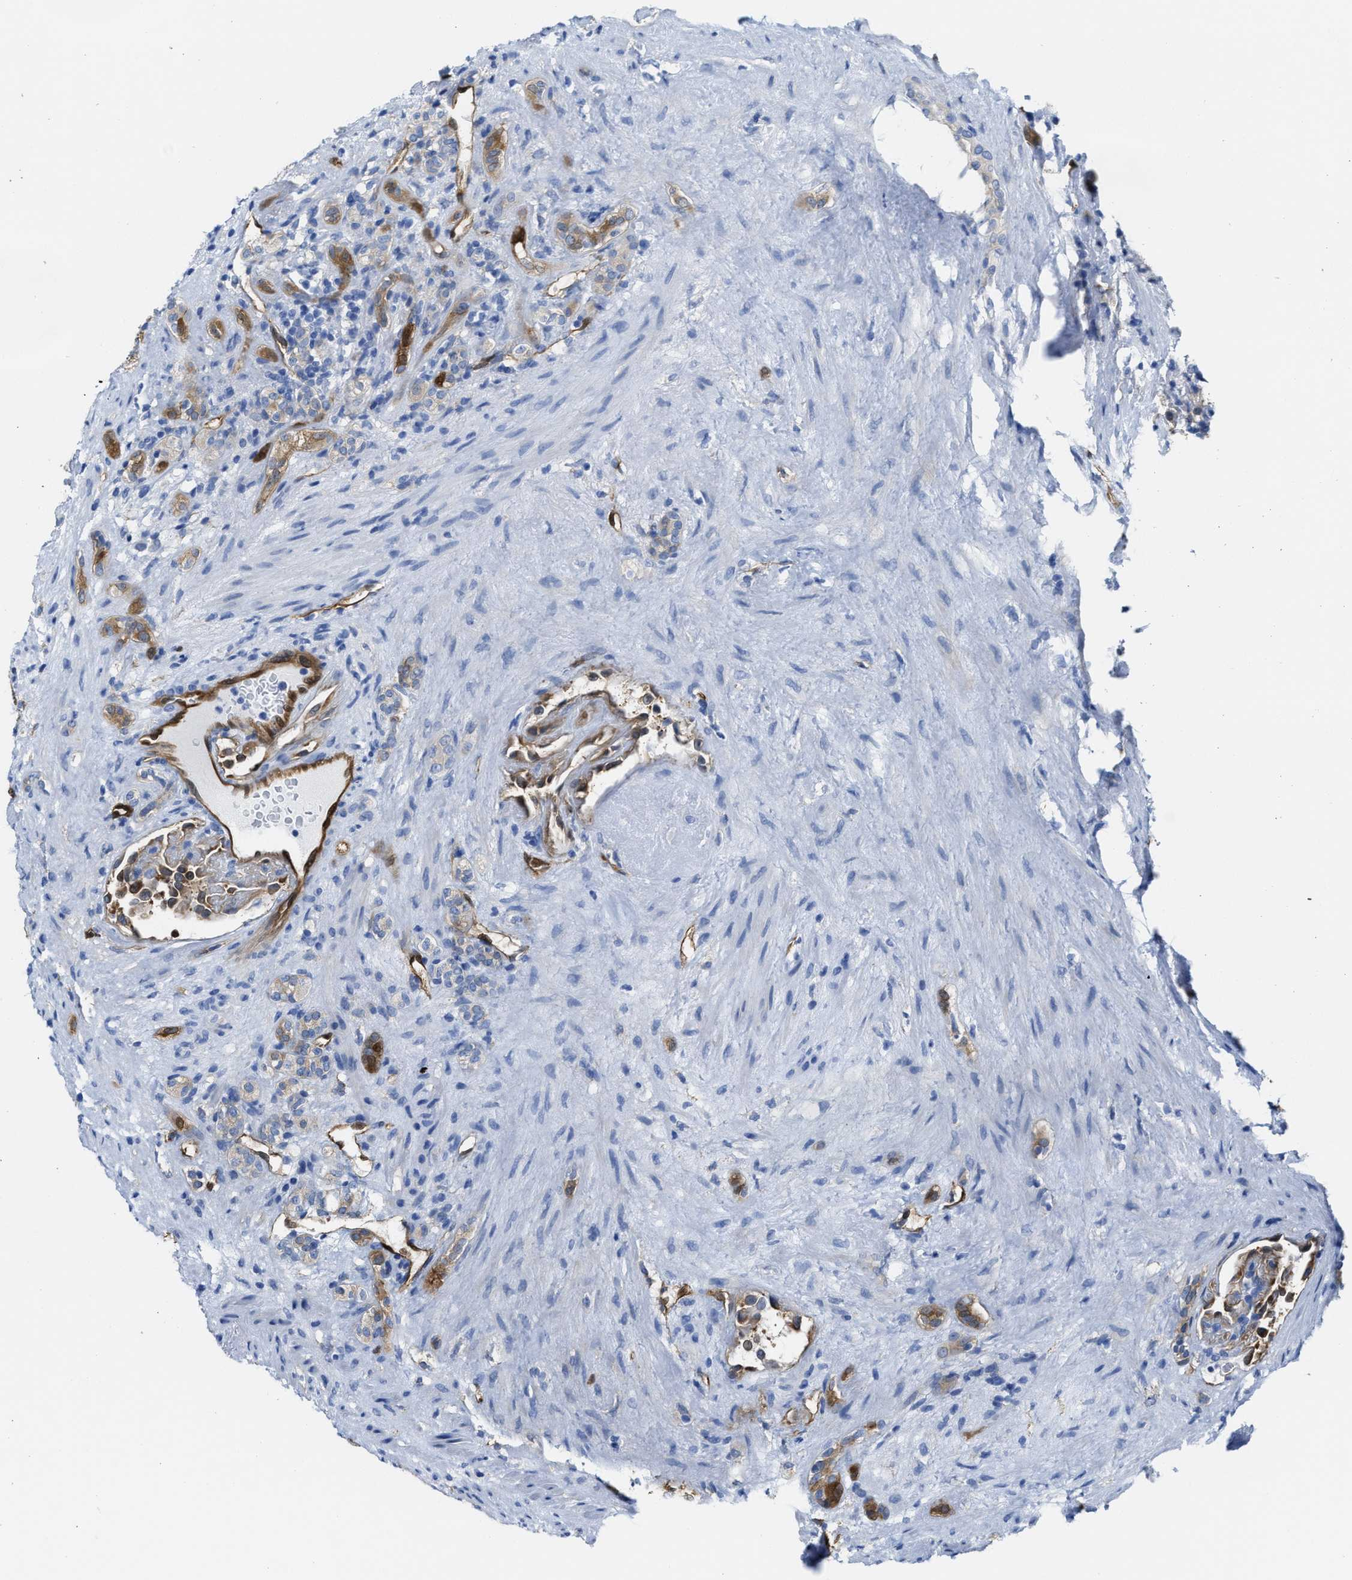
{"staining": {"intensity": "moderate", "quantity": "25%-75%", "location": "cytoplasmic/membranous"}, "tissue": "renal cancer", "cell_type": "Tumor cells", "image_type": "cancer", "snomed": [{"axis": "morphology", "description": "Normal tissue, NOS"}, {"axis": "morphology", "description": "Adenocarcinoma, NOS"}, {"axis": "topography", "description": "Kidney"}], "caption": "Moderate cytoplasmic/membranous staining for a protein is identified in approximately 25%-75% of tumor cells of renal adenocarcinoma using IHC.", "gene": "ASS1", "patient": {"sex": "female", "age": 72}}